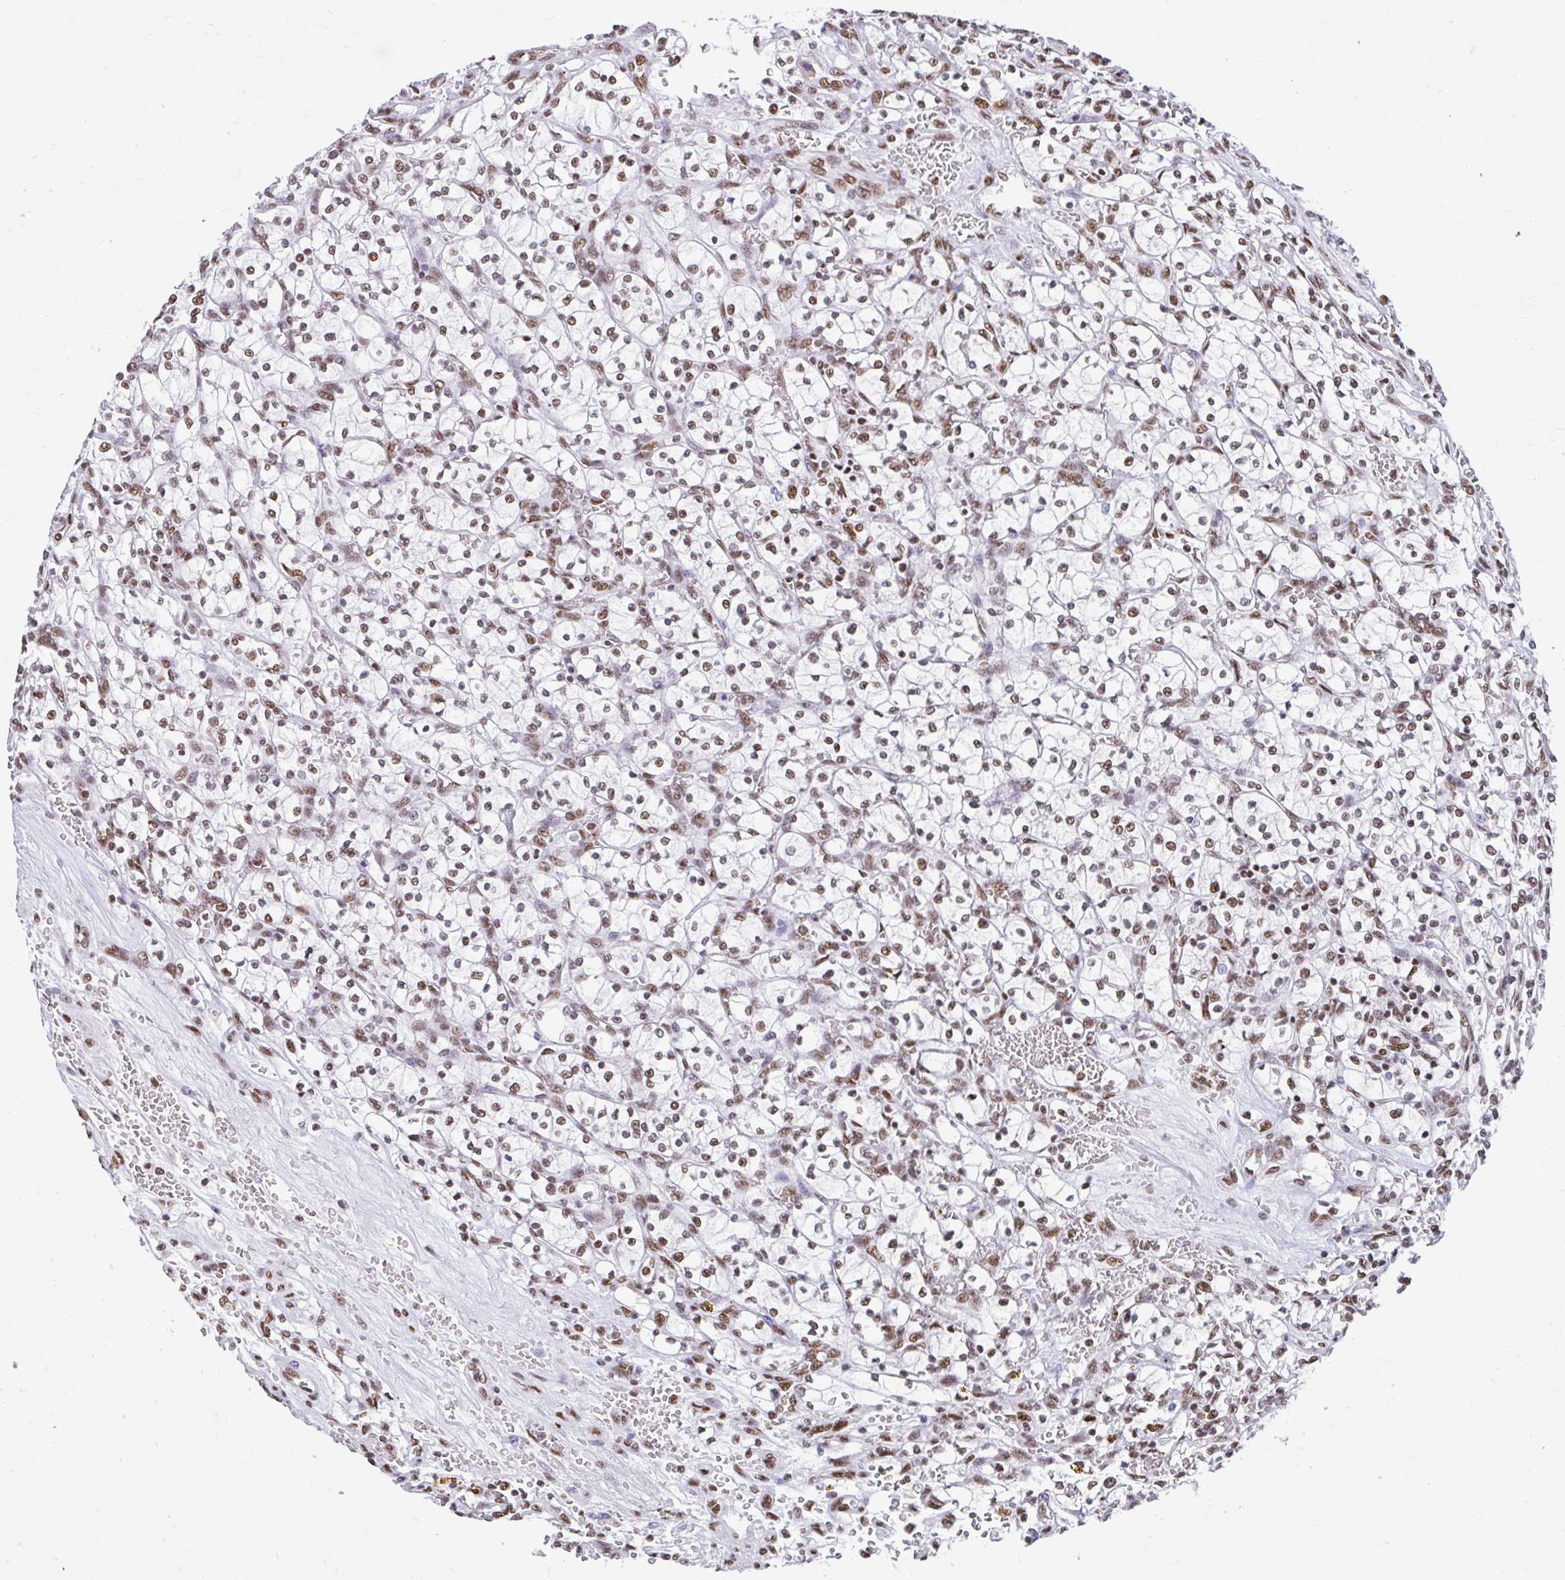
{"staining": {"intensity": "moderate", "quantity": "<25%", "location": "nuclear"}, "tissue": "renal cancer", "cell_type": "Tumor cells", "image_type": "cancer", "snomed": [{"axis": "morphology", "description": "Adenocarcinoma, NOS"}, {"axis": "topography", "description": "Kidney"}], "caption": "Immunohistochemistry of renal cancer (adenocarcinoma) reveals low levels of moderate nuclear staining in approximately <25% of tumor cells.", "gene": "KHDRBS1", "patient": {"sex": "female", "age": 64}}